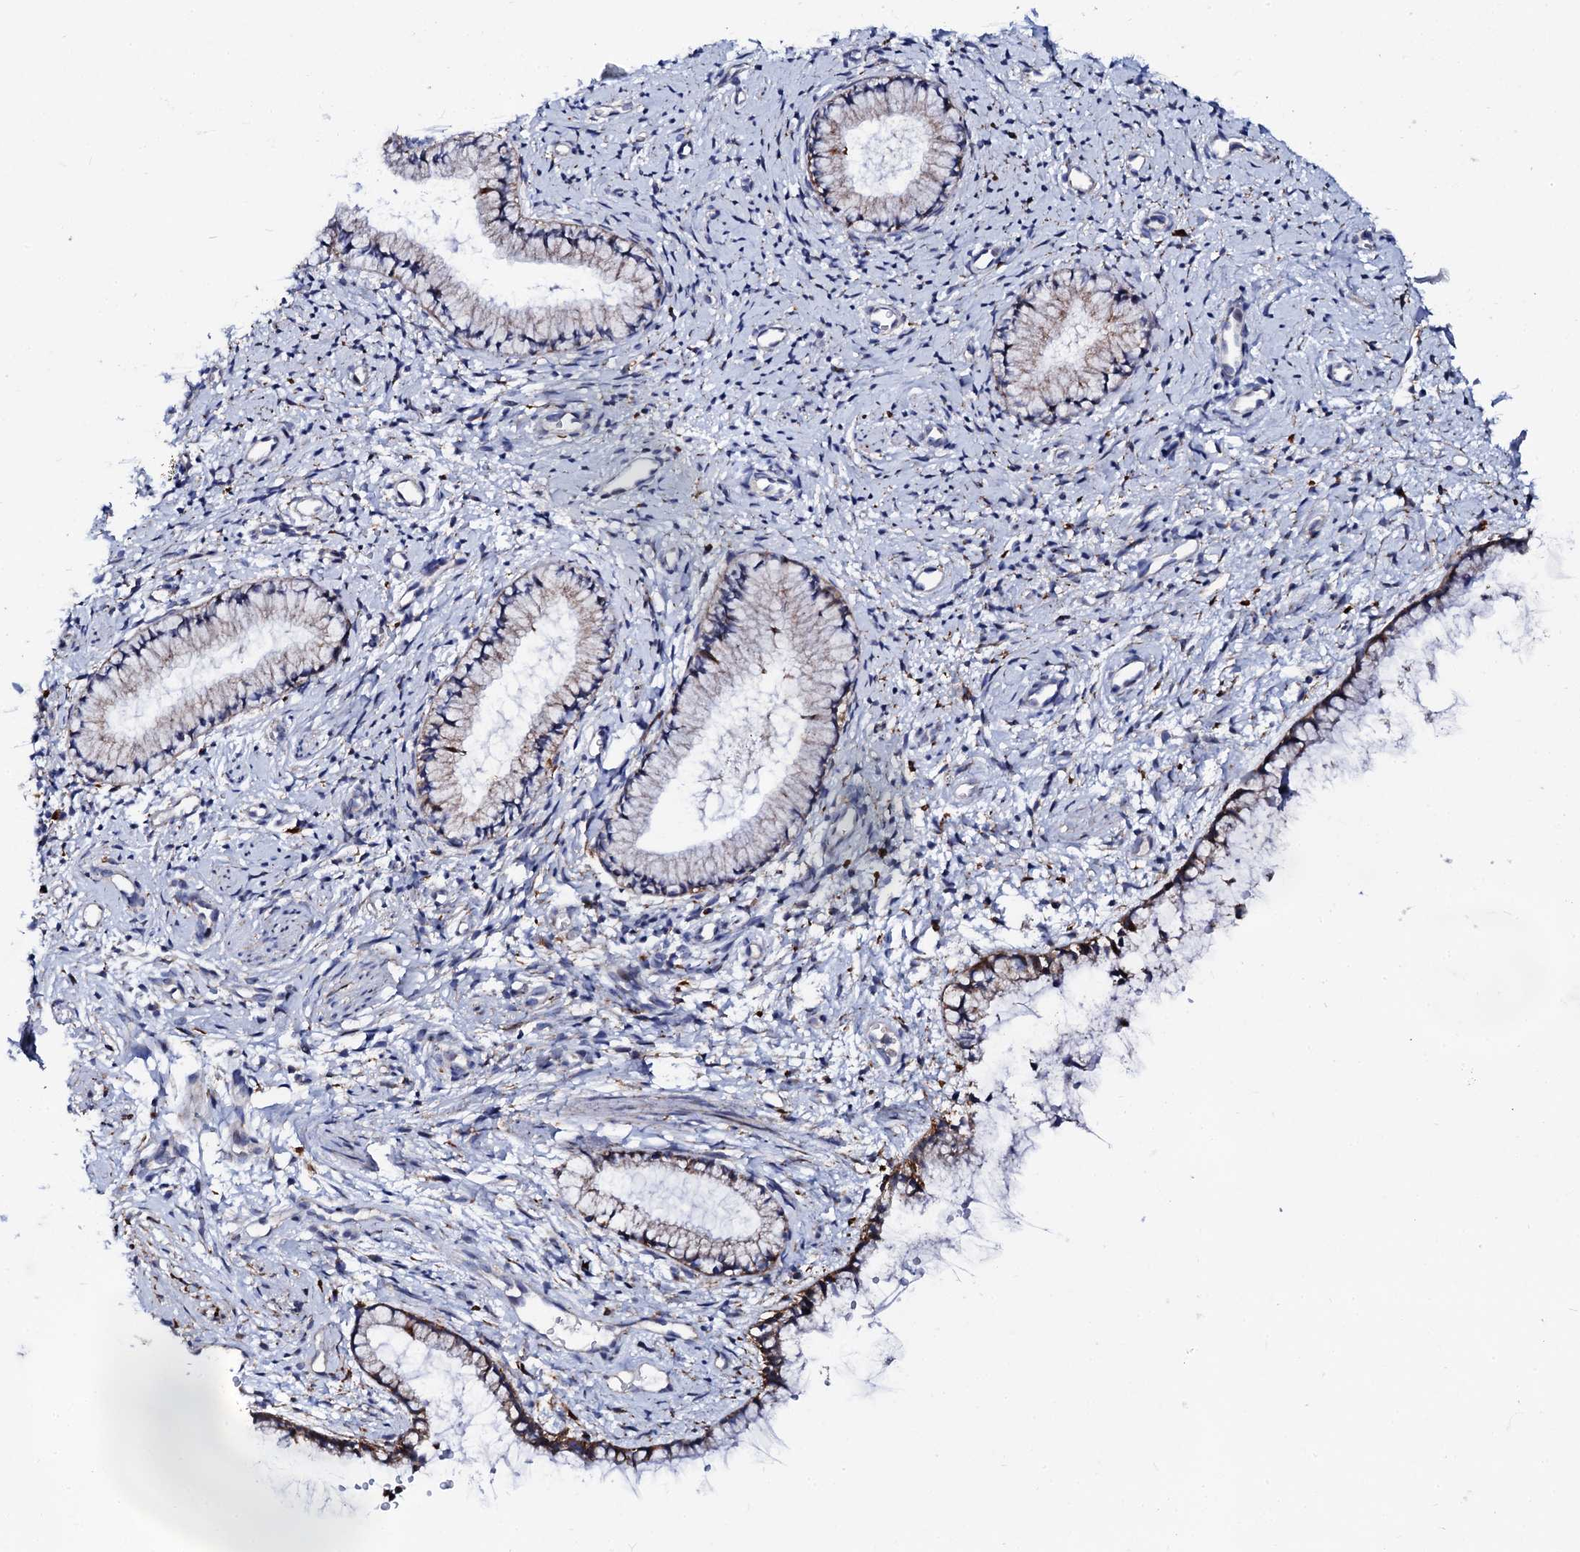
{"staining": {"intensity": "moderate", "quantity": ">75%", "location": "cytoplasmic/membranous"}, "tissue": "cervix", "cell_type": "Glandular cells", "image_type": "normal", "snomed": [{"axis": "morphology", "description": "Normal tissue, NOS"}, {"axis": "topography", "description": "Cervix"}], "caption": "A histopathology image of human cervix stained for a protein reveals moderate cytoplasmic/membranous brown staining in glandular cells. (DAB IHC, brown staining for protein, blue staining for nuclei).", "gene": "TCIRG1", "patient": {"sex": "female", "age": 57}}